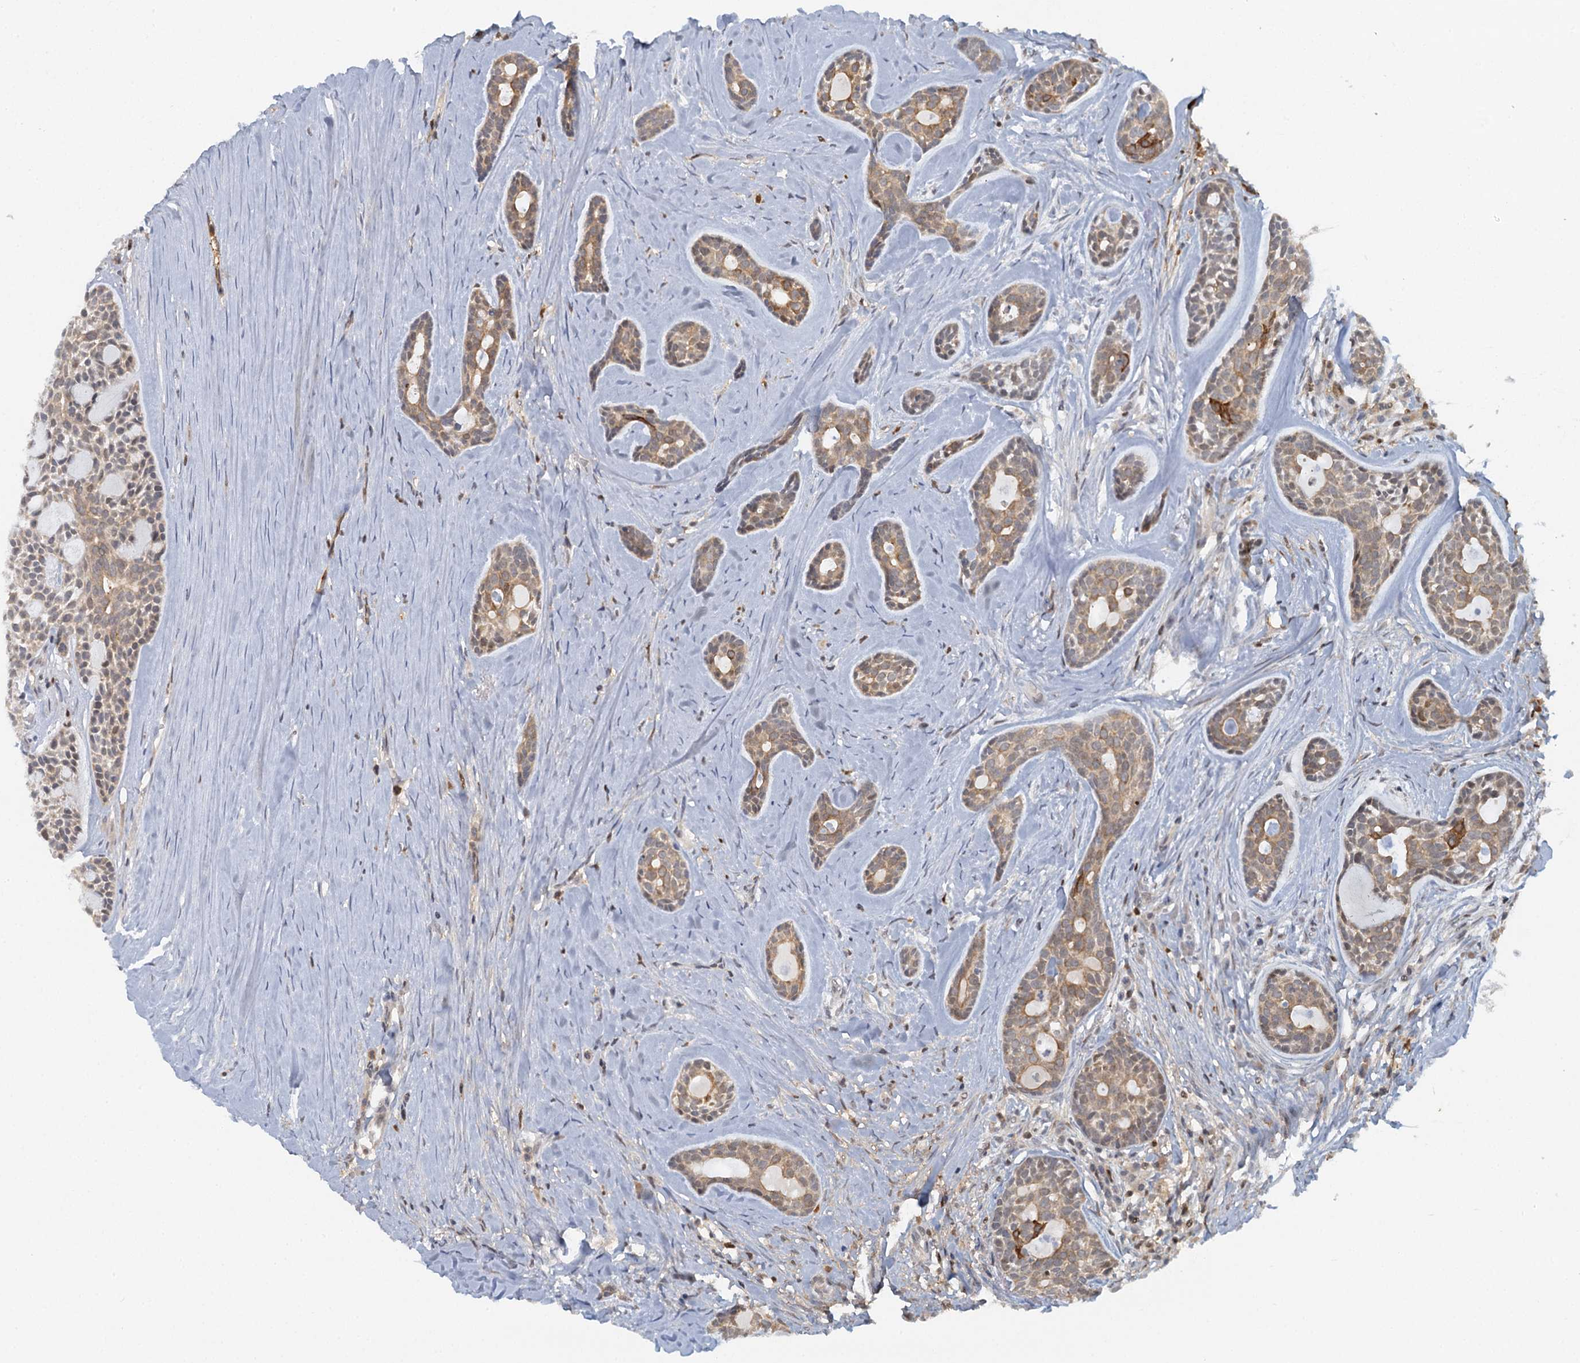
{"staining": {"intensity": "weak", "quantity": ">75%", "location": "cytoplasmic/membranous"}, "tissue": "head and neck cancer", "cell_type": "Tumor cells", "image_type": "cancer", "snomed": [{"axis": "morphology", "description": "Adenocarcinoma, NOS"}, {"axis": "topography", "description": "Subcutis"}, {"axis": "topography", "description": "Head-Neck"}], "caption": "Head and neck cancer (adenocarcinoma) tissue reveals weak cytoplasmic/membranous staining in approximately >75% of tumor cells, visualized by immunohistochemistry.", "gene": "GPATCH11", "patient": {"sex": "female", "age": 73}}